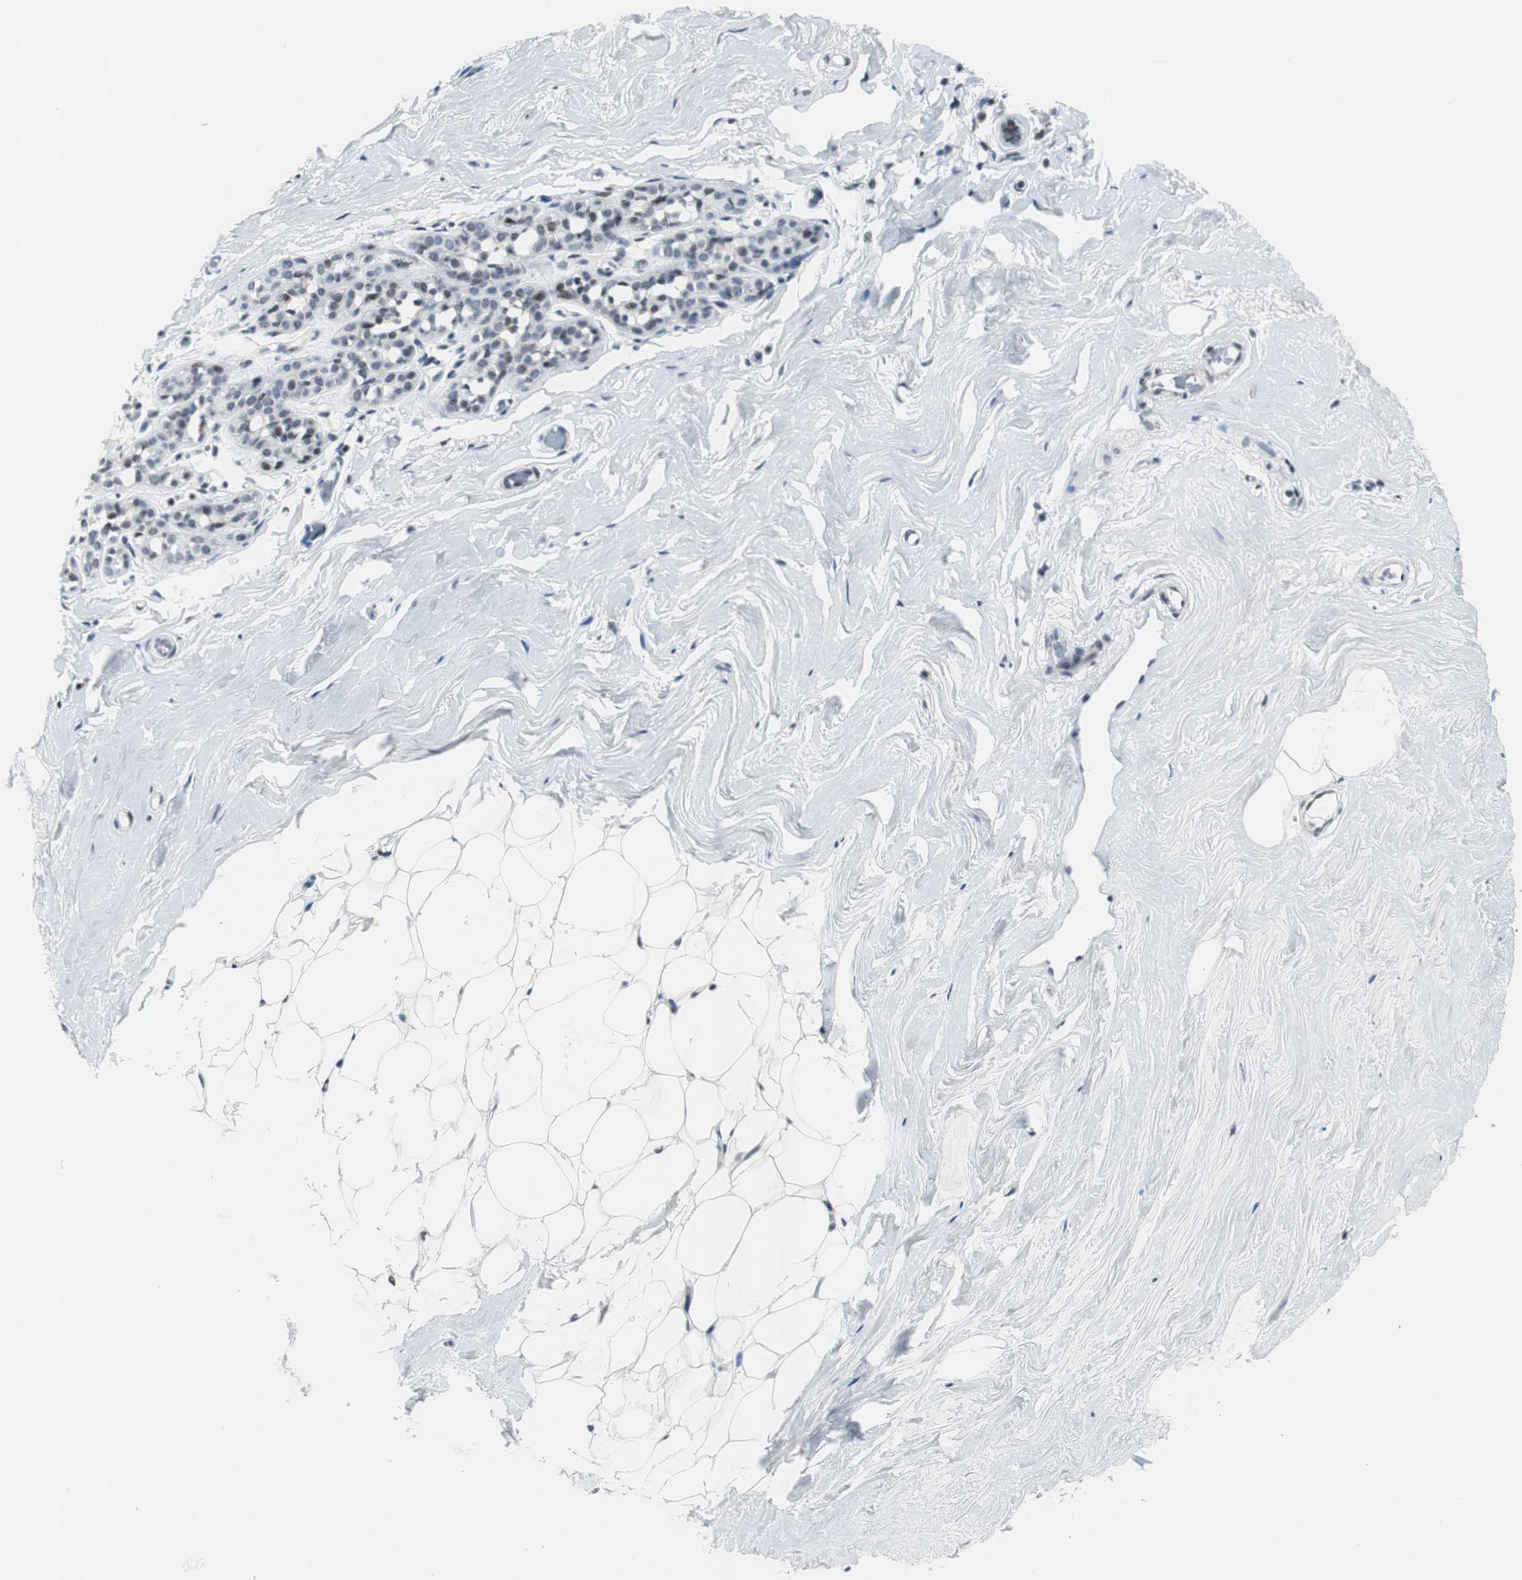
{"staining": {"intensity": "negative", "quantity": "none", "location": "none"}, "tissue": "breast", "cell_type": "Adipocytes", "image_type": "normal", "snomed": [{"axis": "morphology", "description": "Normal tissue, NOS"}, {"axis": "topography", "description": "Breast"}], "caption": "High magnification brightfield microscopy of unremarkable breast stained with DAB (3,3'-diaminobenzidine) (brown) and counterstained with hematoxylin (blue): adipocytes show no significant staining. (Brightfield microscopy of DAB (3,3'-diaminobenzidine) immunohistochemistry at high magnification).", "gene": "MTA1", "patient": {"sex": "female", "age": 75}}